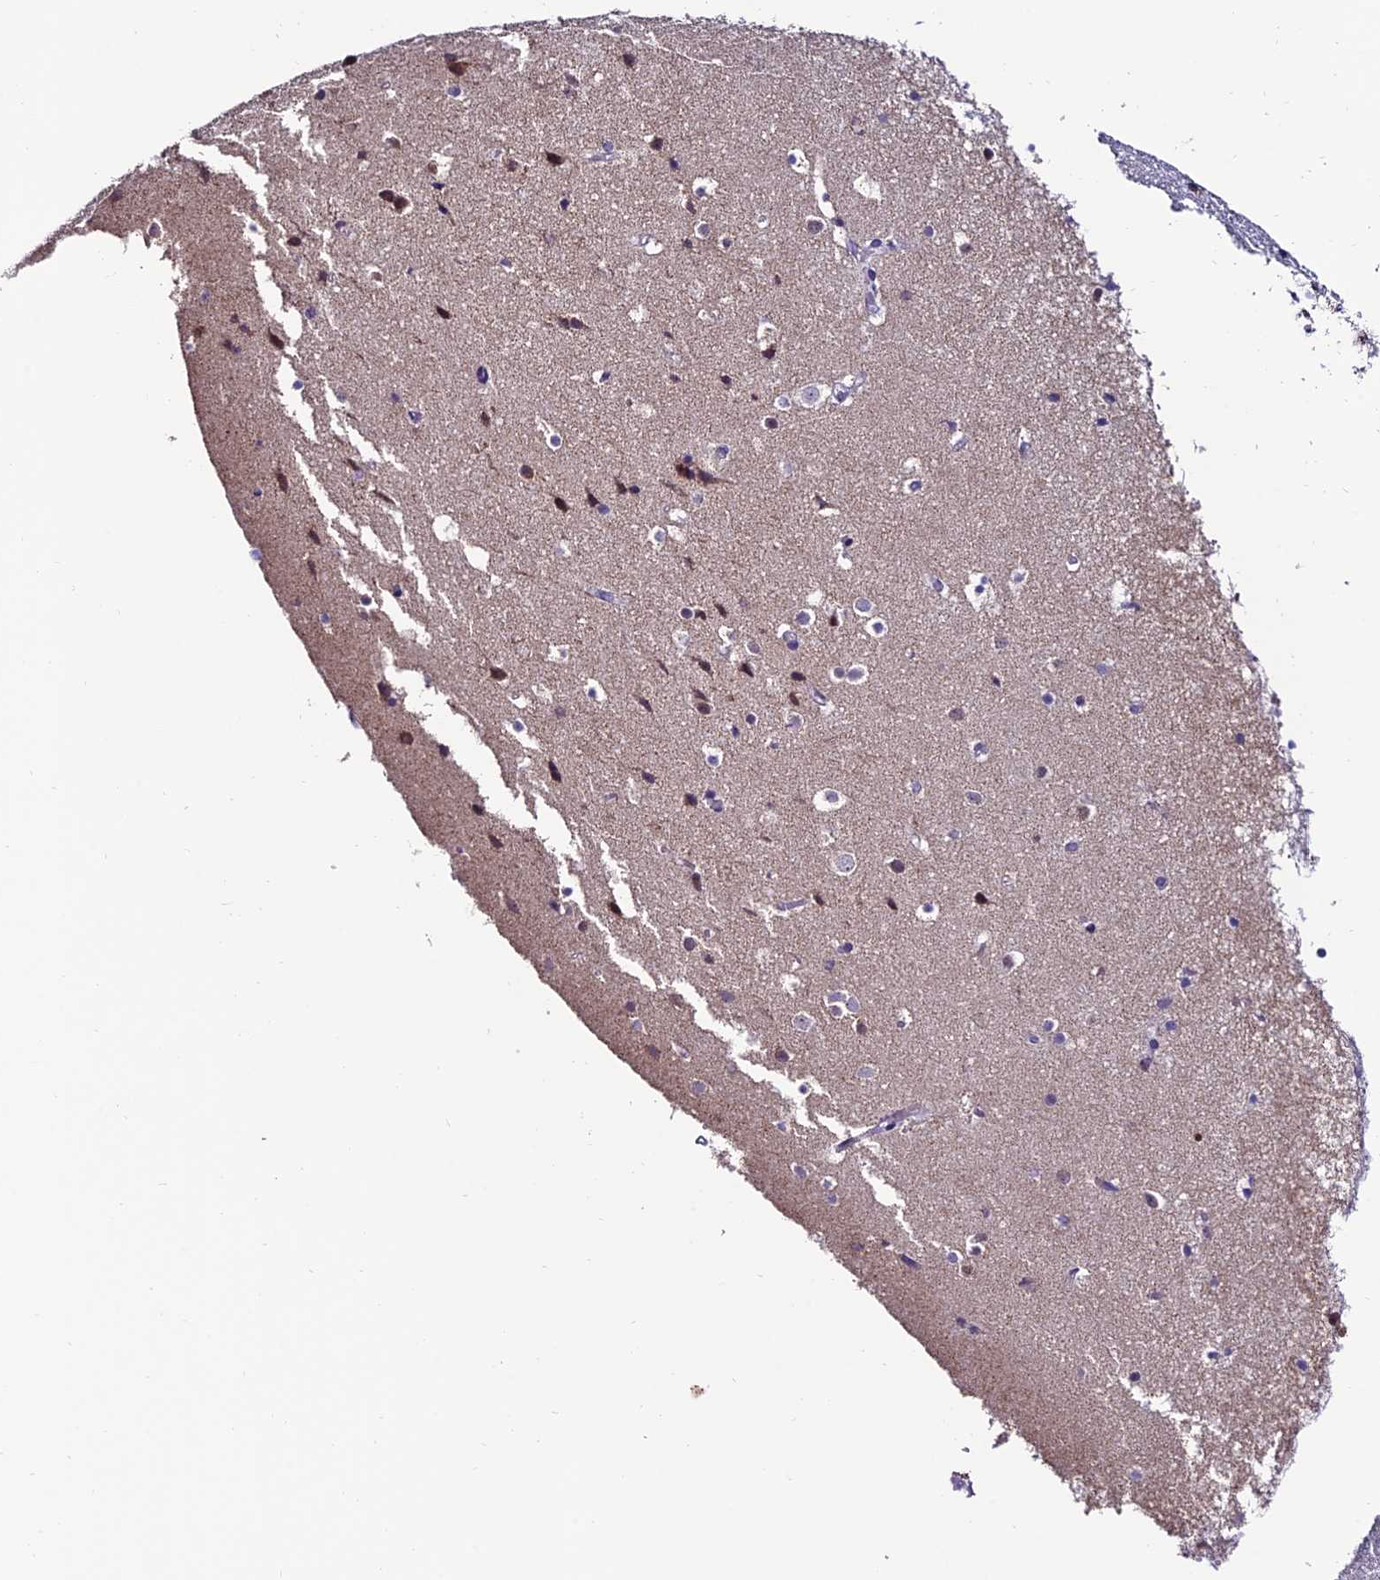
{"staining": {"intensity": "negative", "quantity": "none", "location": "none"}, "tissue": "cerebral cortex", "cell_type": "Endothelial cells", "image_type": "normal", "snomed": [{"axis": "morphology", "description": "Normal tissue, NOS"}, {"axis": "topography", "description": "Cerebral cortex"}], "caption": "Protein analysis of normal cerebral cortex exhibits no significant staining in endothelial cells. The staining was performed using DAB to visualize the protein expression in brown, while the nuclei were stained in blue with hematoxylin (Magnification: 20x).", "gene": "SLC10A1", "patient": {"sex": "male", "age": 54}}